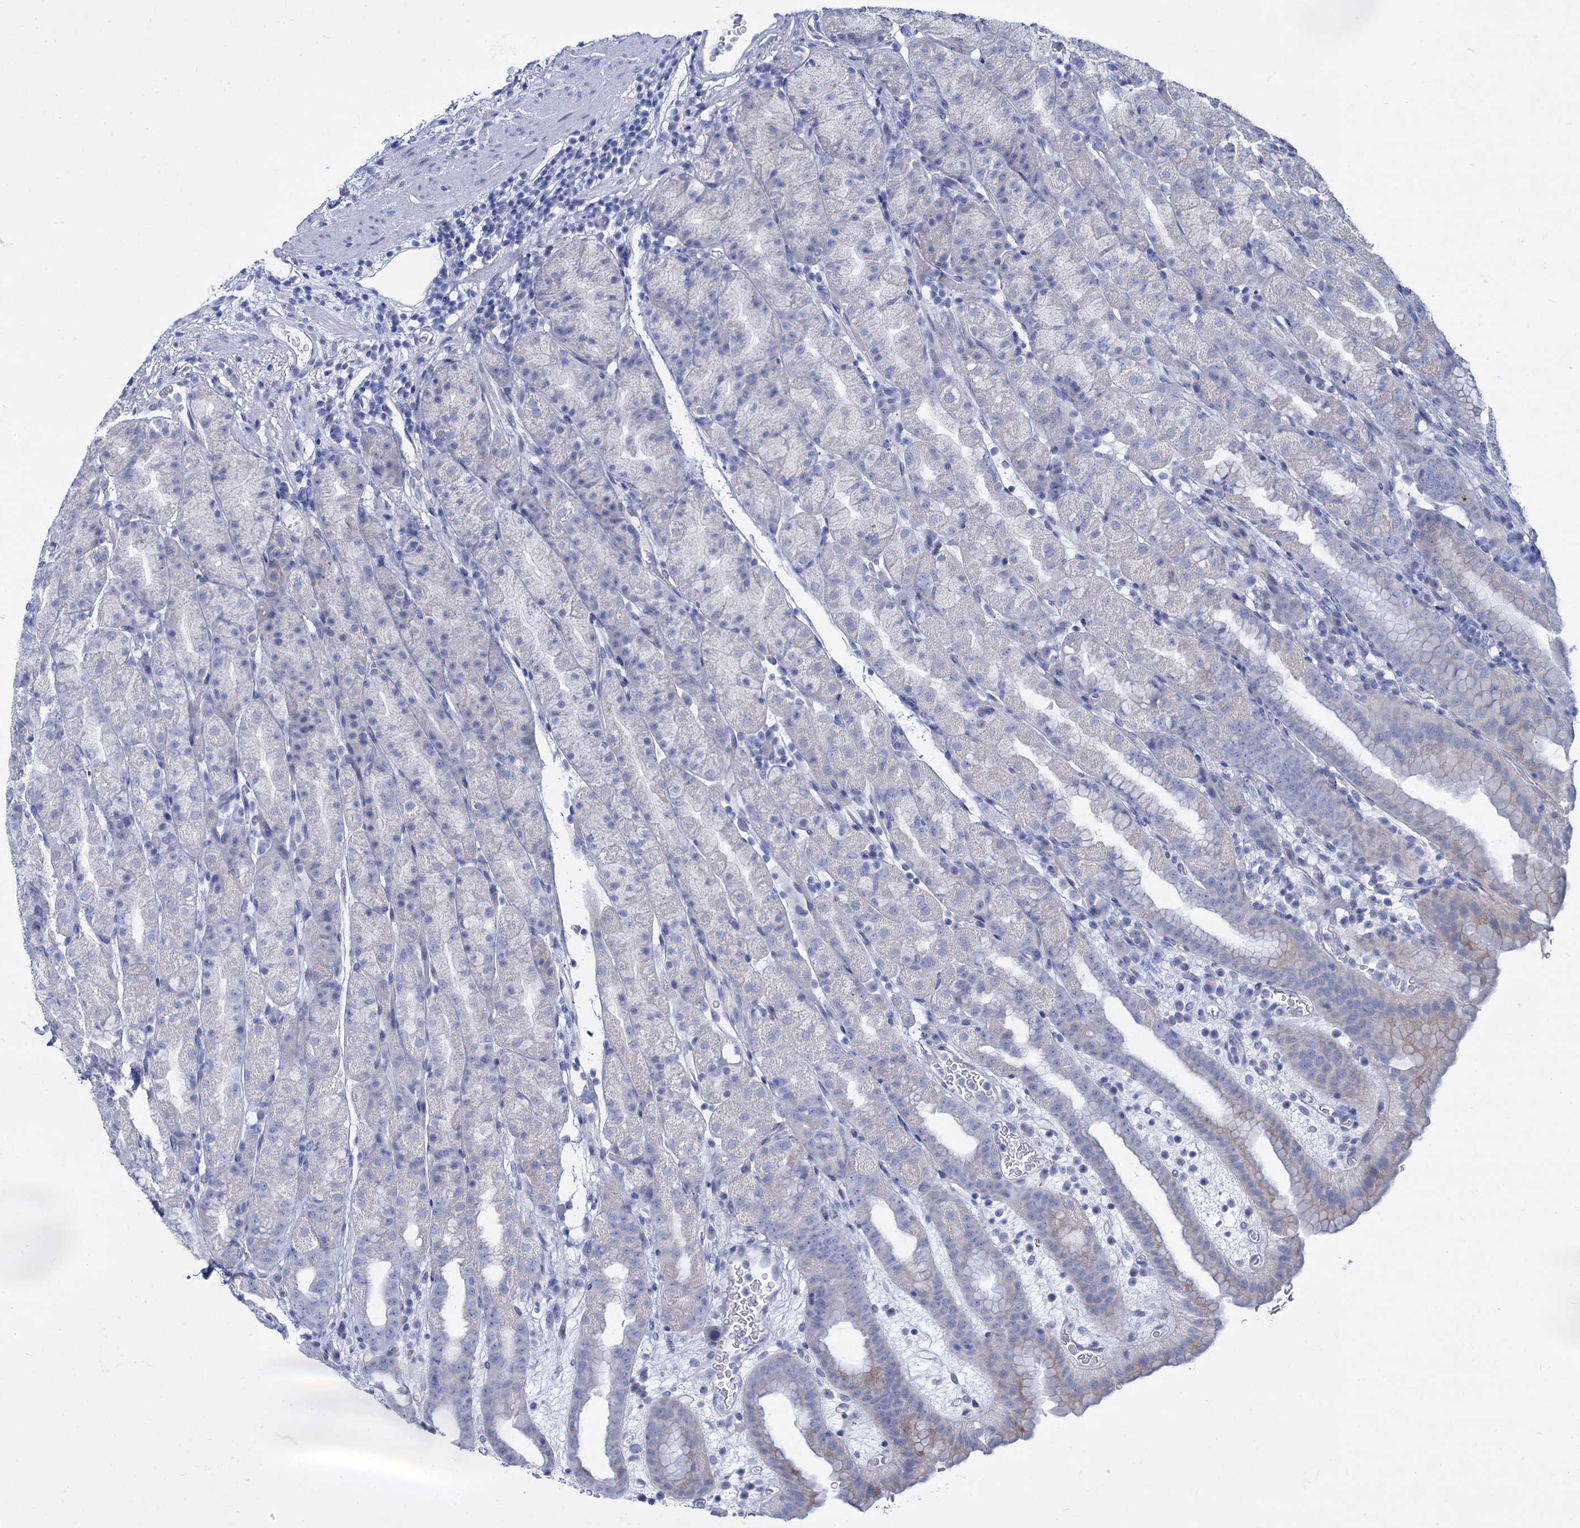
{"staining": {"intensity": "negative", "quantity": "none", "location": "none"}, "tissue": "stomach", "cell_type": "Glandular cells", "image_type": "normal", "snomed": [{"axis": "morphology", "description": "Normal tissue, NOS"}, {"axis": "topography", "description": "Stomach, upper"}], "caption": "Immunohistochemistry (IHC) of unremarkable stomach exhibits no positivity in glandular cells. Nuclei are stained in blue.", "gene": "TRIM77", "patient": {"sex": "male", "age": 68}}